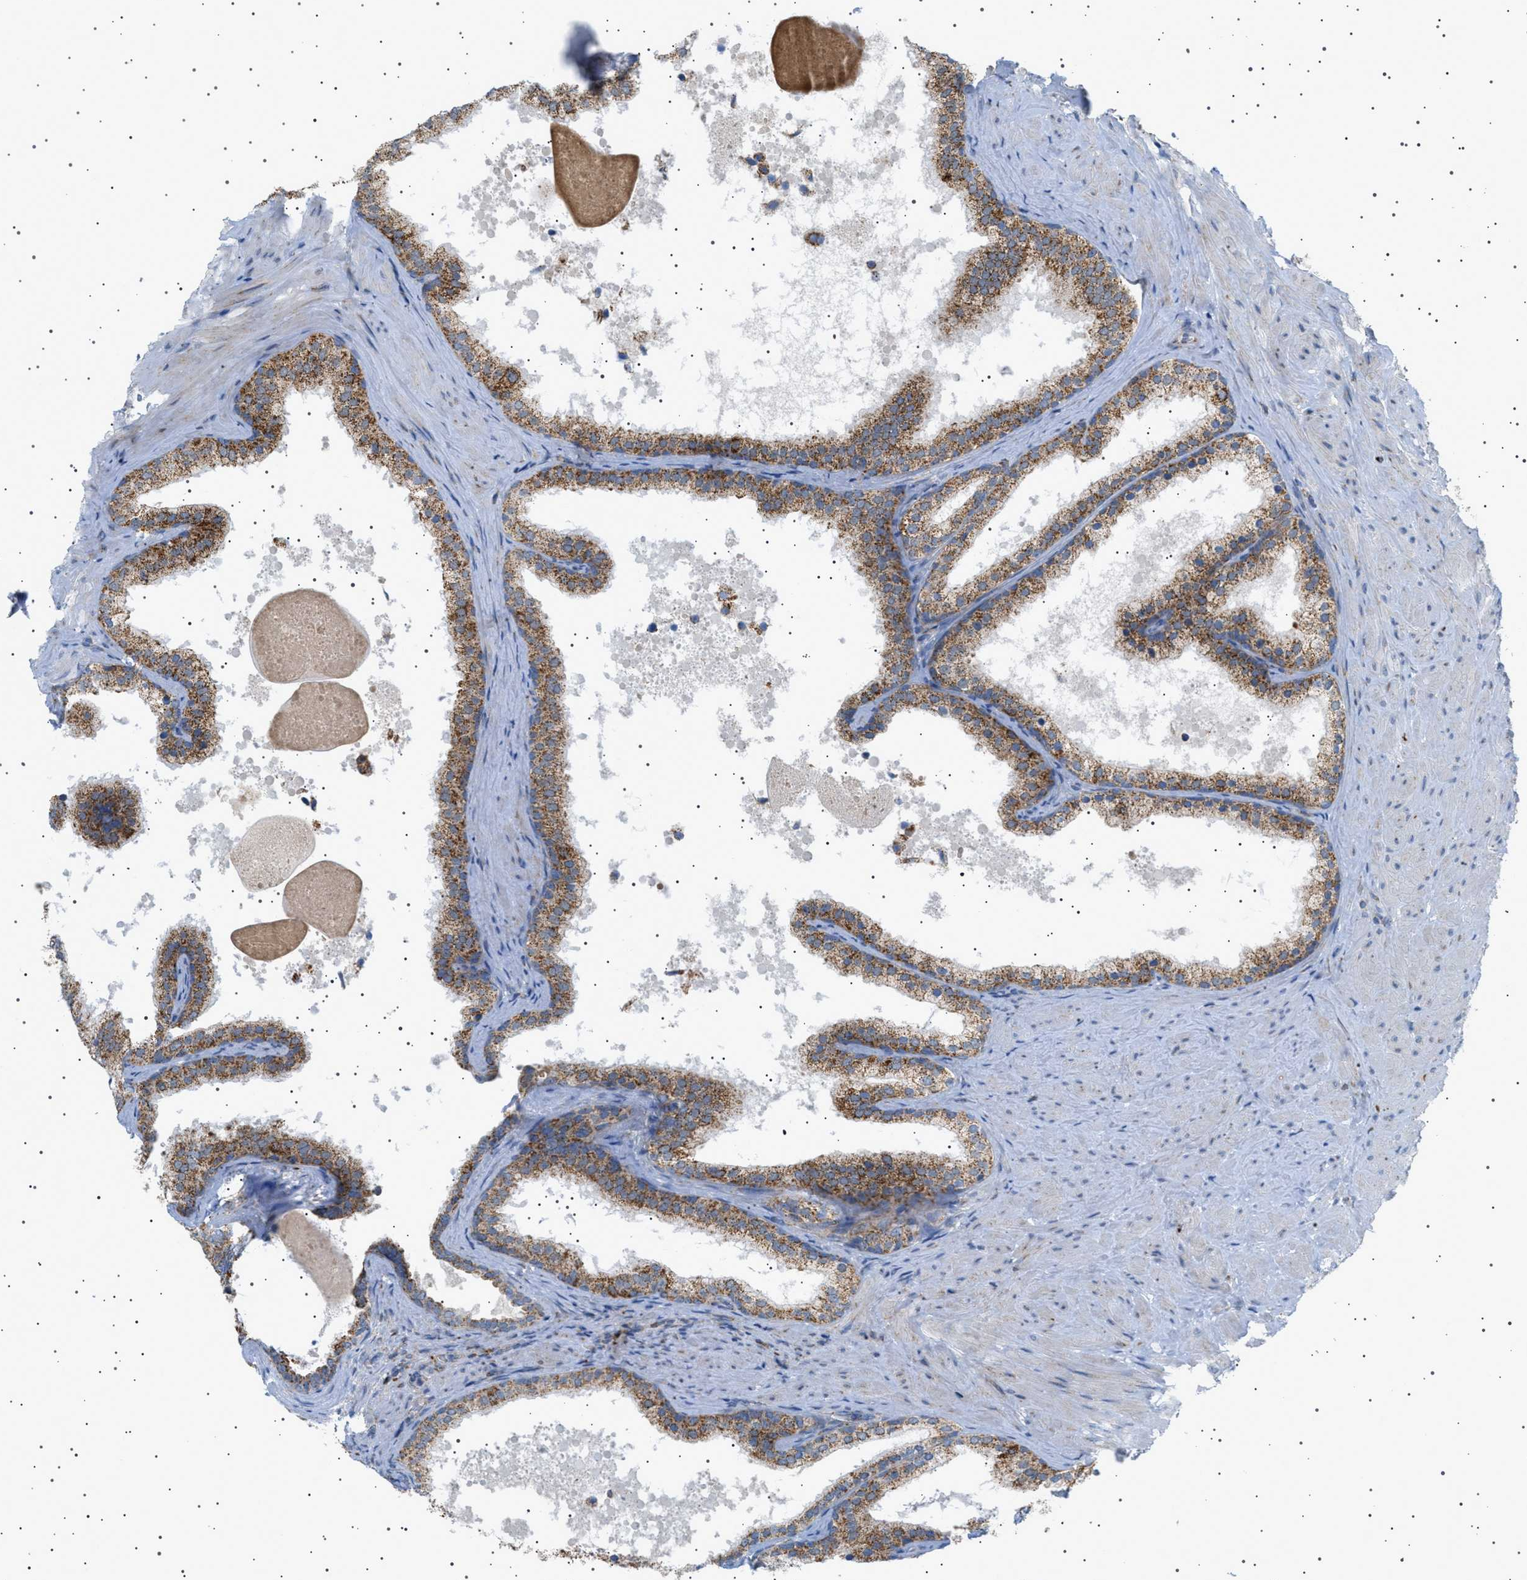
{"staining": {"intensity": "moderate", "quantity": ">75%", "location": "cytoplasmic/membranous"}, "tissue": "prostate cancer", "cell_type": "Tumor cells", "image_type": "cancer", "snomed": [{"axis": "morphology", "description": "Adenocarcinoma, Low grade"}, {"axis": "topography", "description": "Prostate"}], "caption": "Tumor cells show medium levels of moderate cytoplasmic/membranous positivity in about >75% of cells in low-grade adenocarcinoma (prostate).", "gene": "UBXN8", "patient": {"sex": "male", "age": 69}}